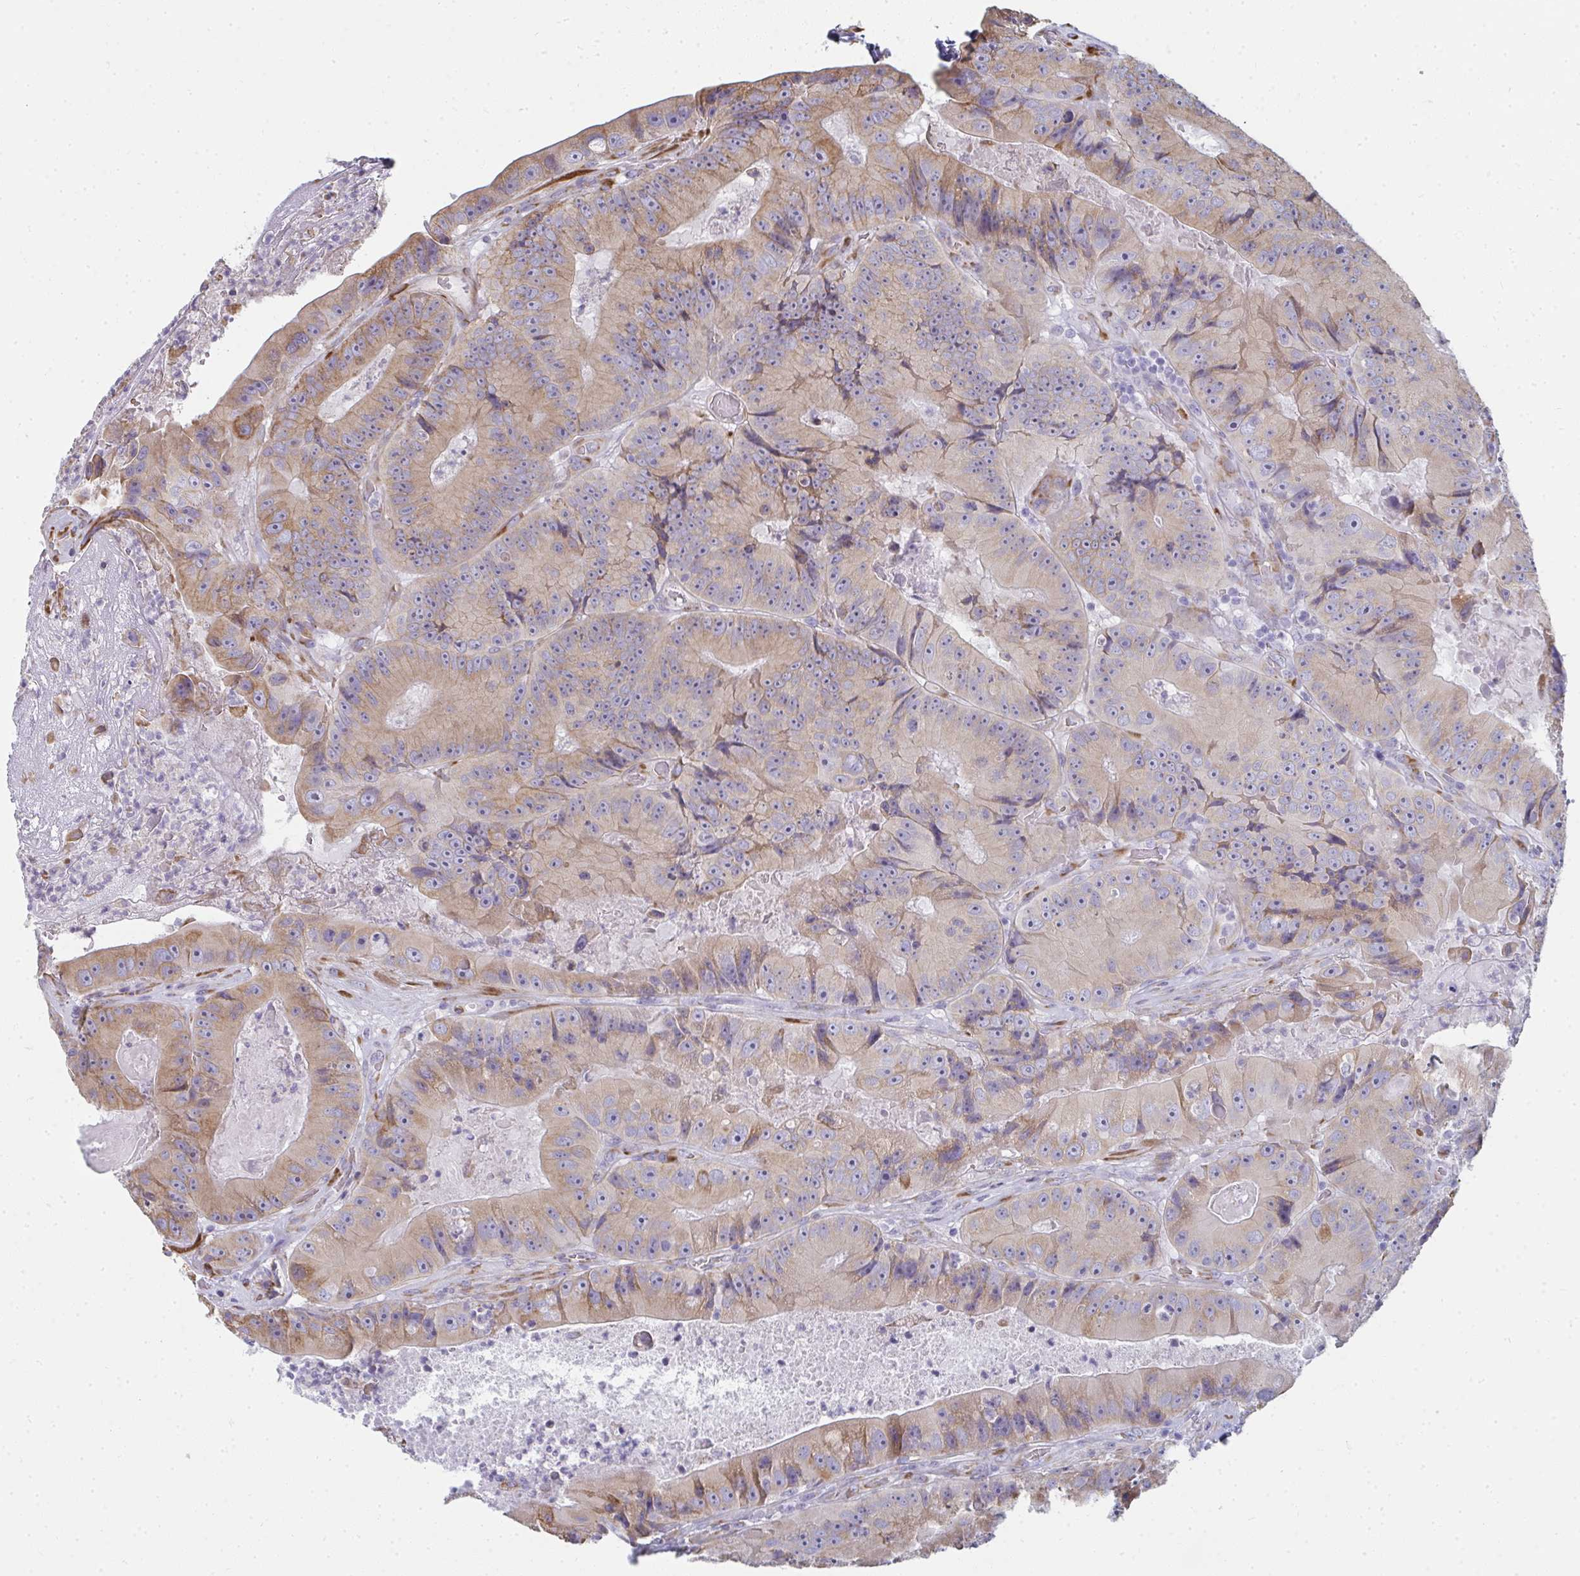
{"staining": {"intensity": "weak", "quantity": ">75%", "location": "cytoplasmic/membranous"}, "tissue": "colorectal cancer", "cell_type": "Tumor cells", "image_type": "cancer", "snomed": [{"axis": "morphology", "description": "Adenocarcinoma, NOS"}, {"axis": "topography", "description": "Colon"}], "caption": "High-magnification brightfield microscopy of adenocarcinoma (colorectal) stained with DAB (3,3'-diaminobenzidine) (brown) and counterstained with hematoxylin (blue). tumor cells exhibit weak cytoplasmic/membranous staining is present in about>75% of cells.", "gene": "SHROOM1", "patient": {"sex": "female", "age": 86}}